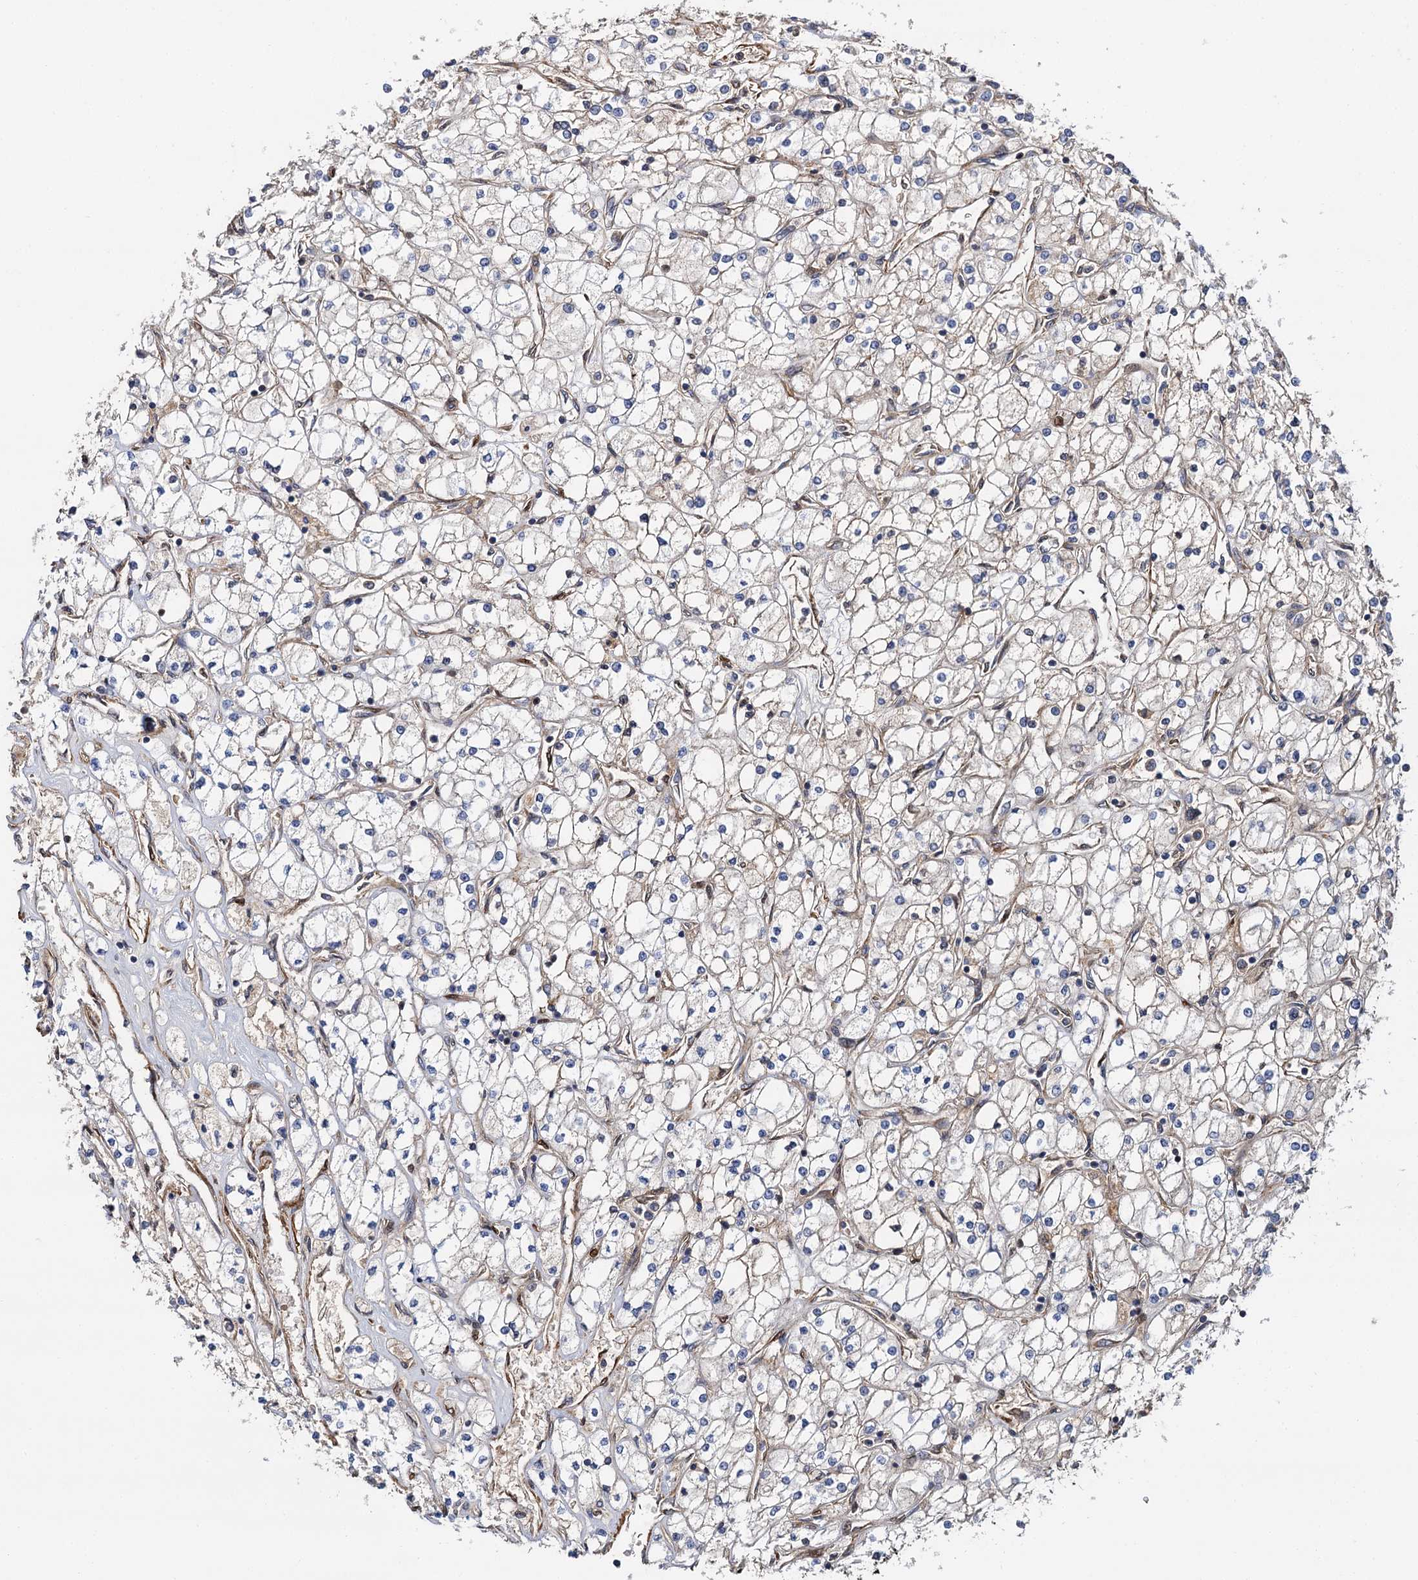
{"staining": {"intensity": "weak", "quantity": "<25%", "location": "cytoplasmic/membranous"}, "tissue": "renal cancer", "cell_type": "Tumor cells", "image_type": "cancer", "snomed": [{"axis": "morphology", "description": "Adenocarcinoma, NOS"}, {"axis": "topography", "description": "Kidney"}], "caption": "The image demonstrates no staining of tumor cells in renal cancer. (DAB (3,3'-diaminobenzidine) IHC with hematoxylin counter stain).", "gene": "ISM2", "patient": {"sex": "male", "age": 80}}